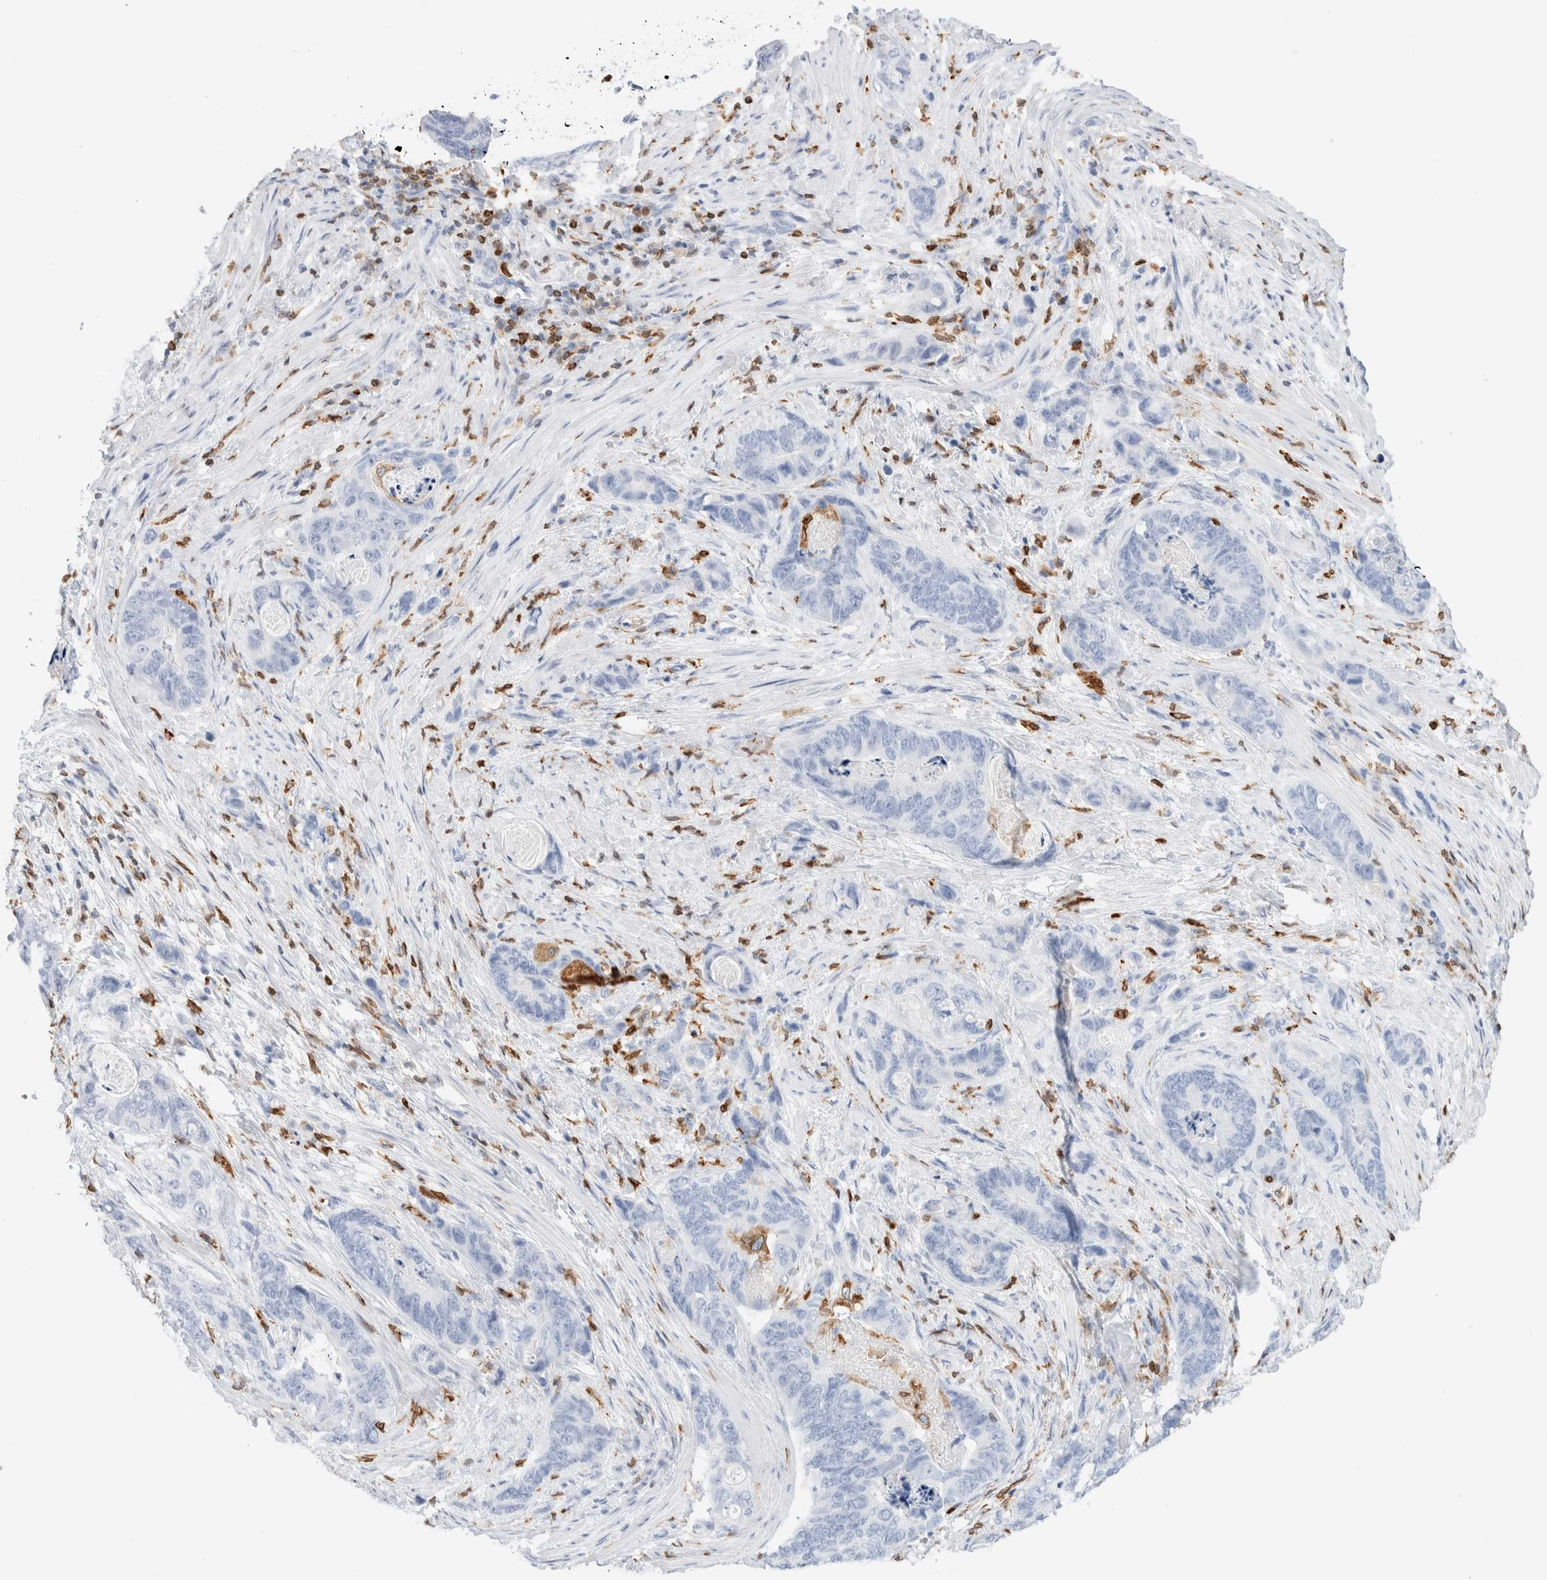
{"staining": {"intensity": "negative", "quantity": "none", "location": "none"}, "tissue": "stomach cancer", "cell_type": "Tumor cells", "image_type": "cancer", "snomed": [{"axis": "morphology", "description": "Normal tissue, NOS"}, {"axis": "morphology", "description": "Adenocarcinoma, NOS"}, {"axis": "topography", "description": "Stomach"}], "caption": "Adenocarcinoma (stomach) stained for a protein using IHC reveals no positivity tumor cells.", "gene": "ALOX5AP", "patient": {"sex": "female", "age": 89}}